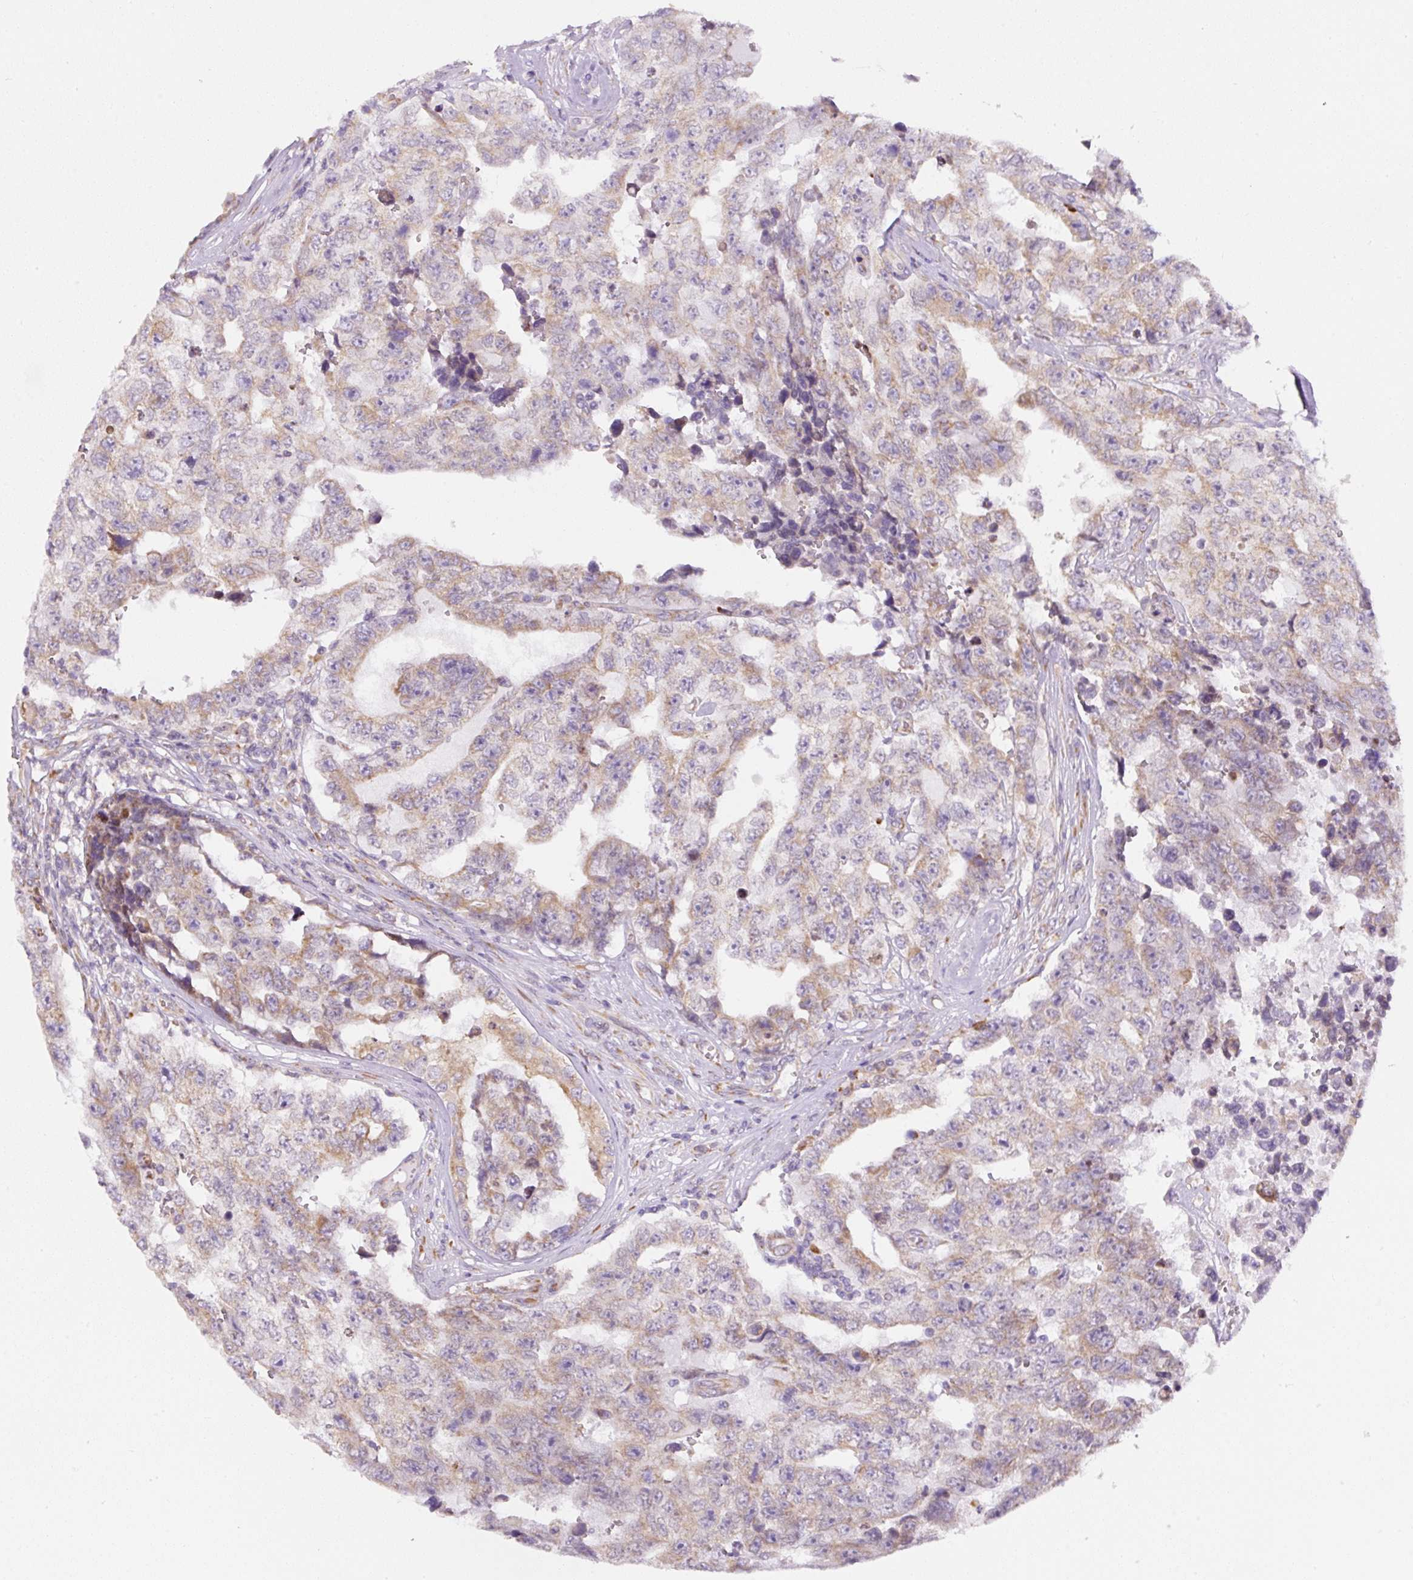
{"staining": {"intensity": "weak", "quantity": ">75%", "location": "cytoplasmic/membranous"}, "tissue": "testis cancer", "cell_type": "Tumor cells", "image_type": "cancer", "snomed": [{"axis": "morphology", "description": "Normal tissue, NOS"}, {"axis": "morphology", "description": "Carcinoma, Embryonal, NOS"}, {"axis": "topography", "description": "Testis"}, {"axis": "topography", "description": "Epididymis"}], "caption": "Immunohistochemistry micrograph of human testis embryonal carcinoma stained for a protein (brown), which reveals low levels of weak cytoplasmic/membranous staining in about >75% of tumor cells.", "gene": "DDOST", "patient": {"sex": "male", "age": 25}}